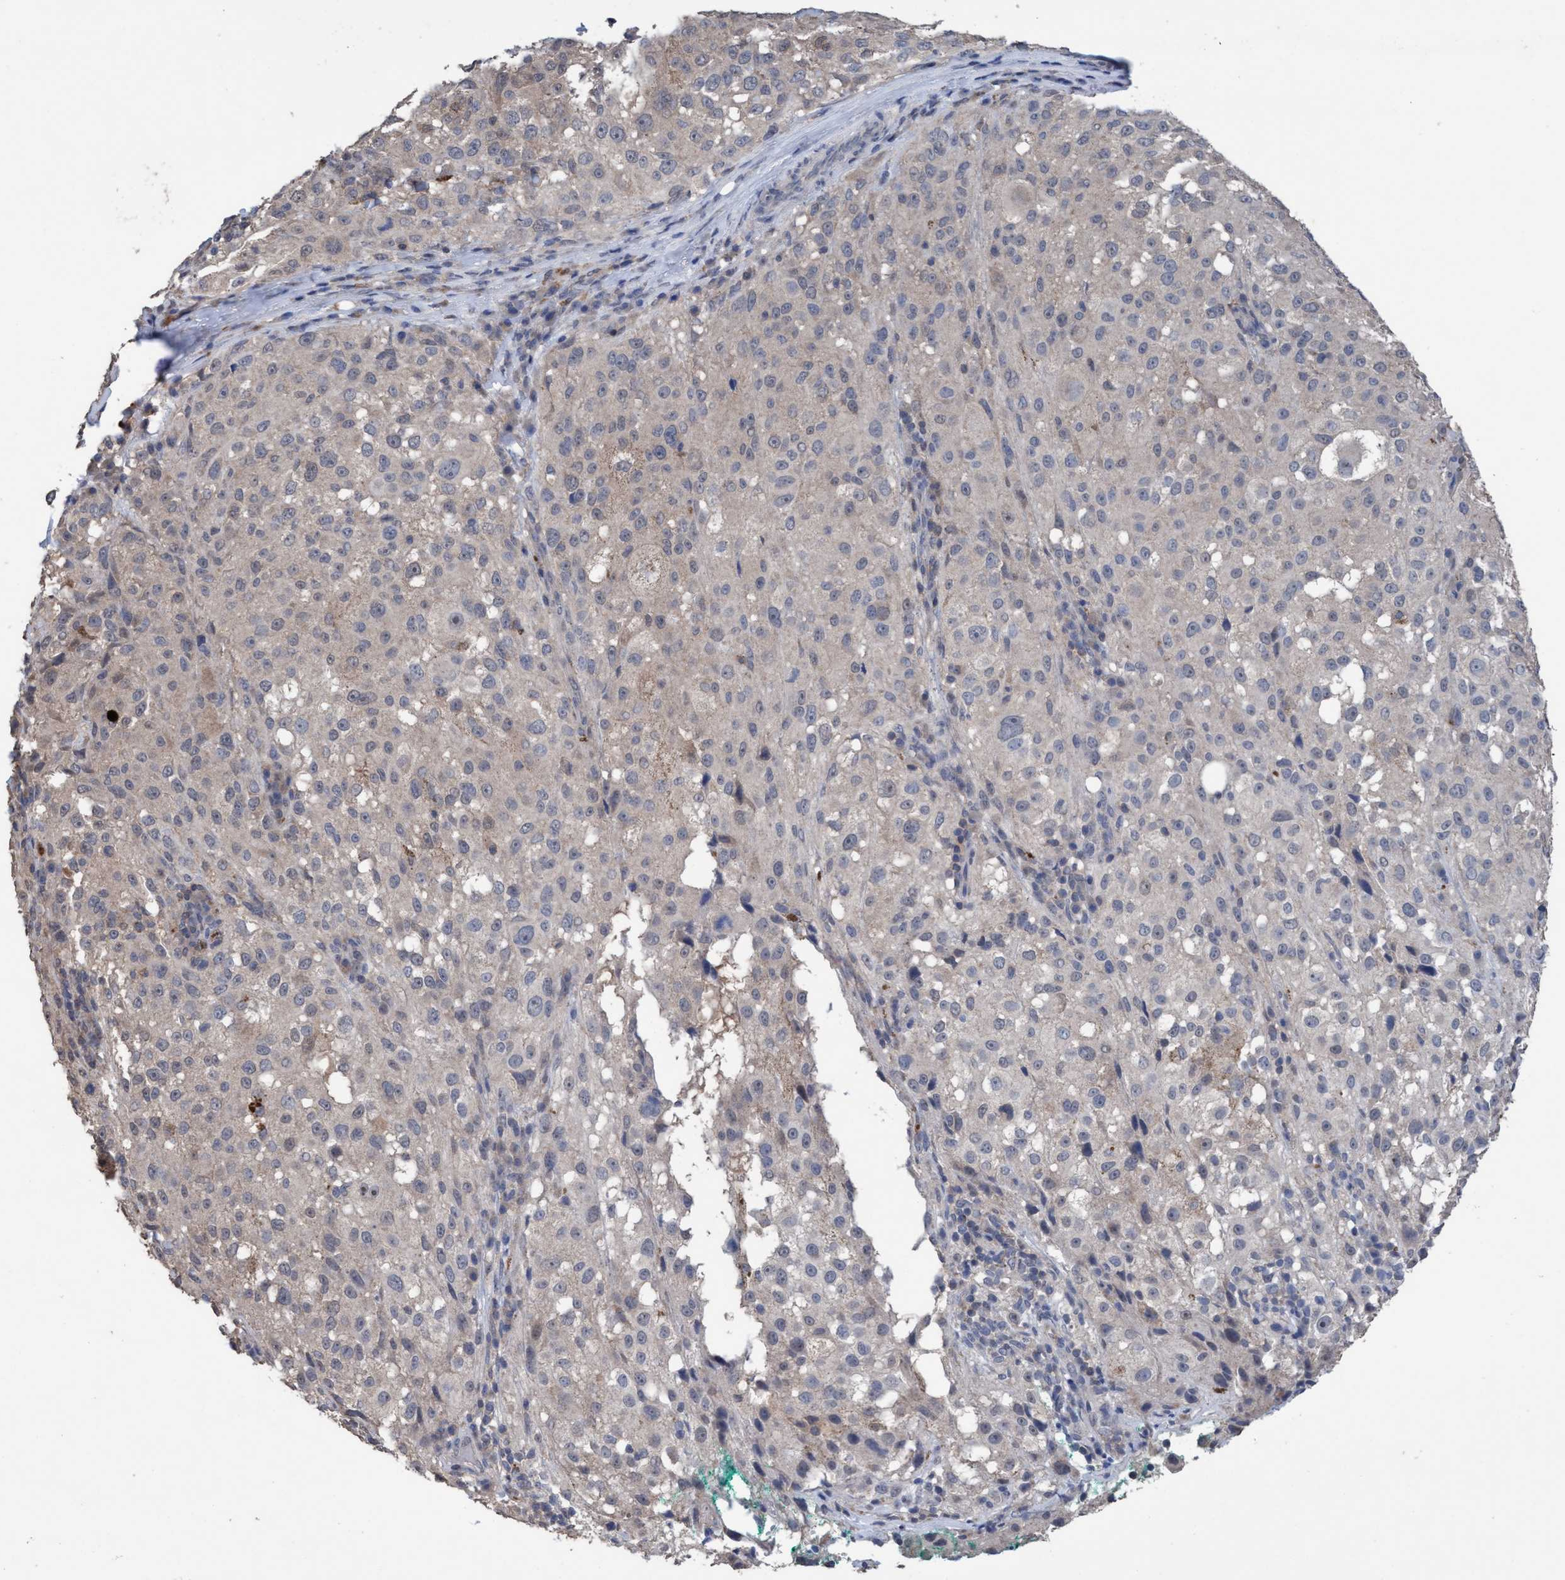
{"staining": {"intensity": "weak", "quantity": "<25%", "location": "cytoplasmic/membranous"}, "tissue": "melanoma", "cell_type": "Tumor cells", "image_type": "cancer", "snomed": [{"axis": "morphology", "description": "Necrosis, NOS"}, {"axis": "morphology", "description": "Malignant melanoma, NOS"}, {"axis": "topography", "description": "Skin"}], "caption": "The micrograph shows no staining of tumor cells in malignant melanoma.", "gene": "GLOD4", "patient": {"sex": "female", "age": 87}}